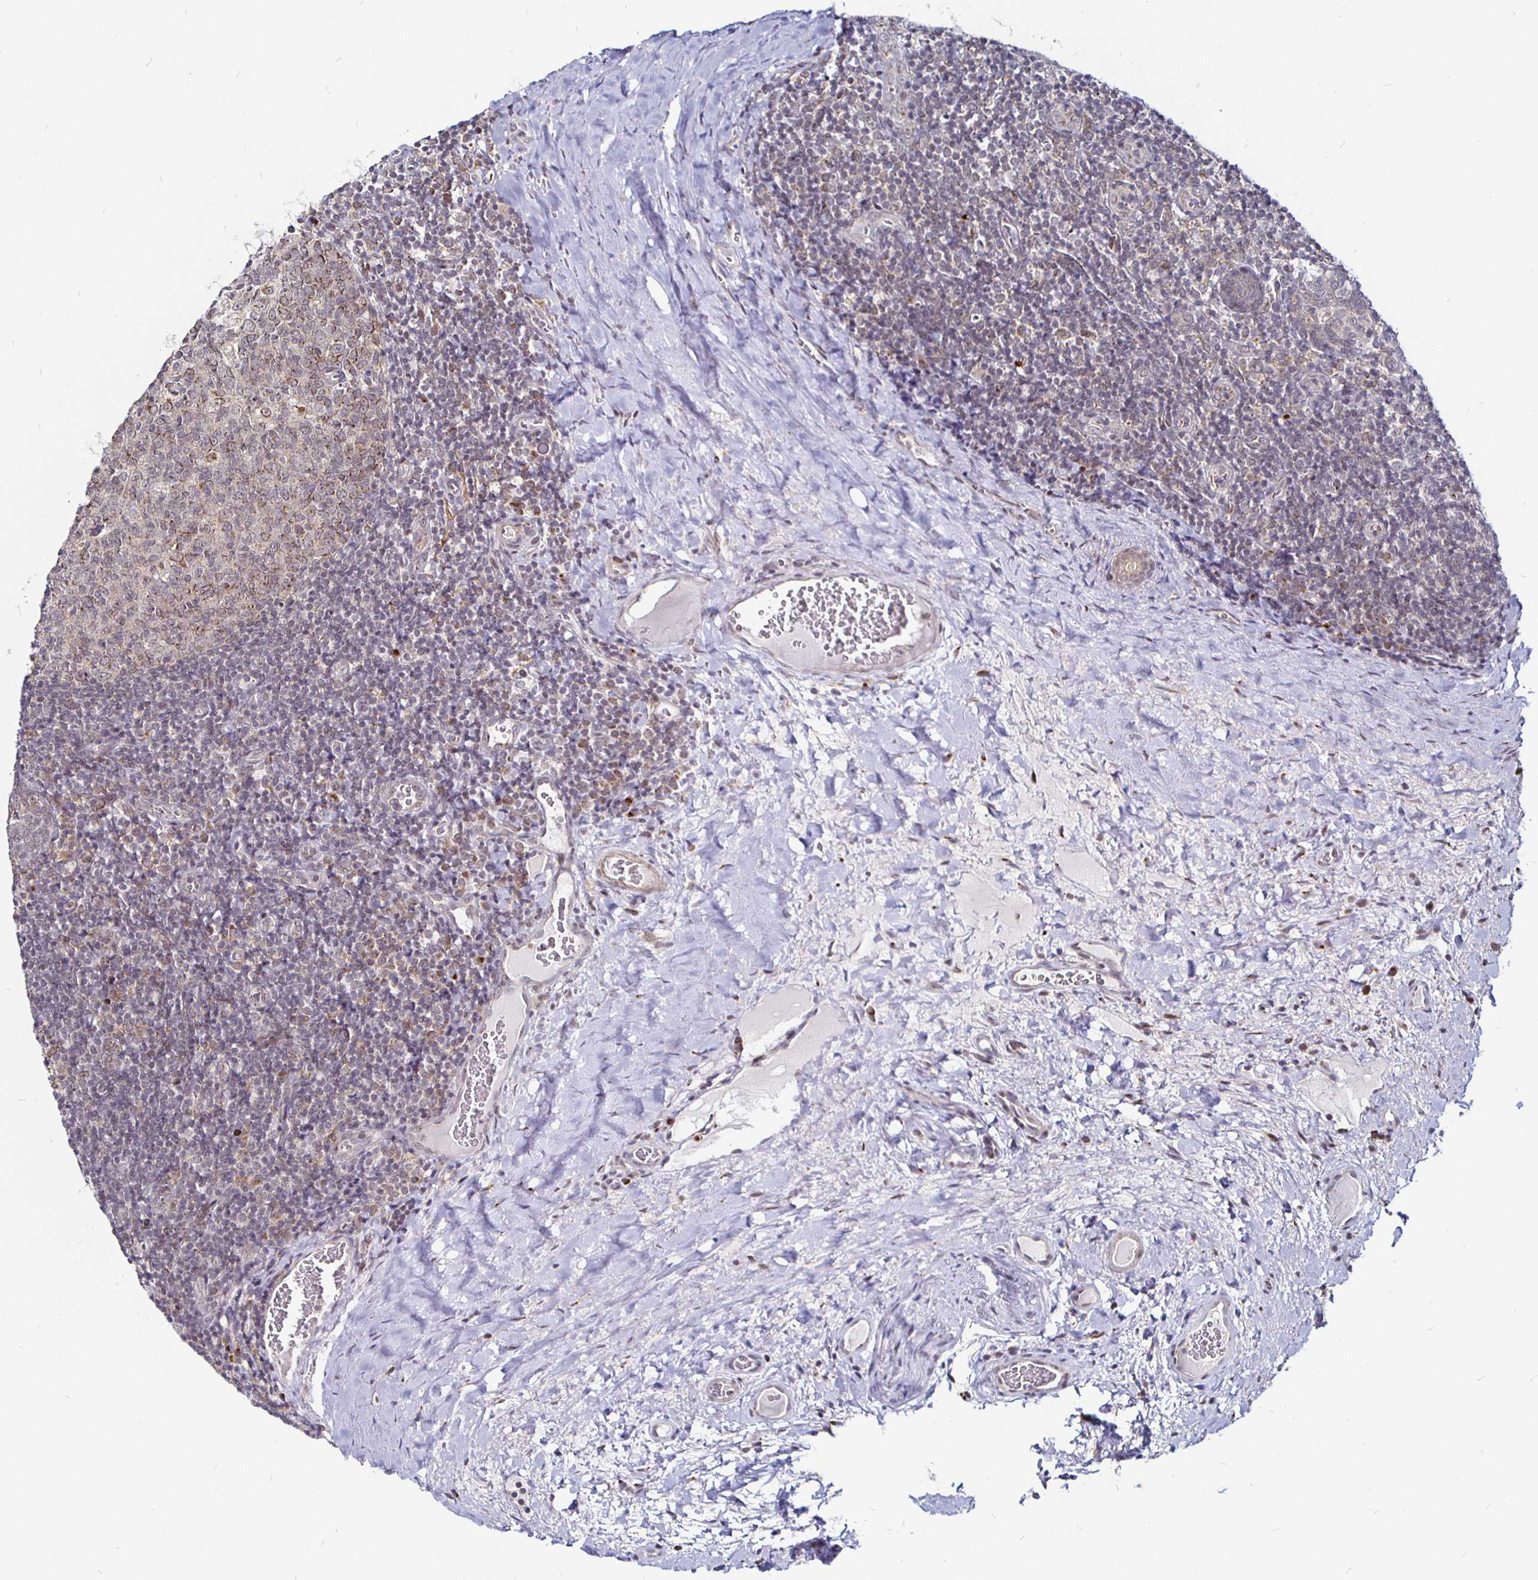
{"staining": {"intensity": "weak", "quantity": "25%-75%", "location": "cytoplasmic/membranous"}, "tissue": "tonsil", "cell_type": "Germinal center cells", "image_type": "normal", "snomed": [{"axis": "morphology", "description": "Normal tissue, NOS"}, {"axis": "morphology", "description": "Inflammation, NOS"}, {"axis": "topography", "description": "Tonsil"}], "caption": "Germinal center cells demonstrate weak cytoplasmic/membranous expression in about 25%-75% of cells in normal tonsil.", "gene": "ATG3", "patient": {"sex": "female", "age": 31}}